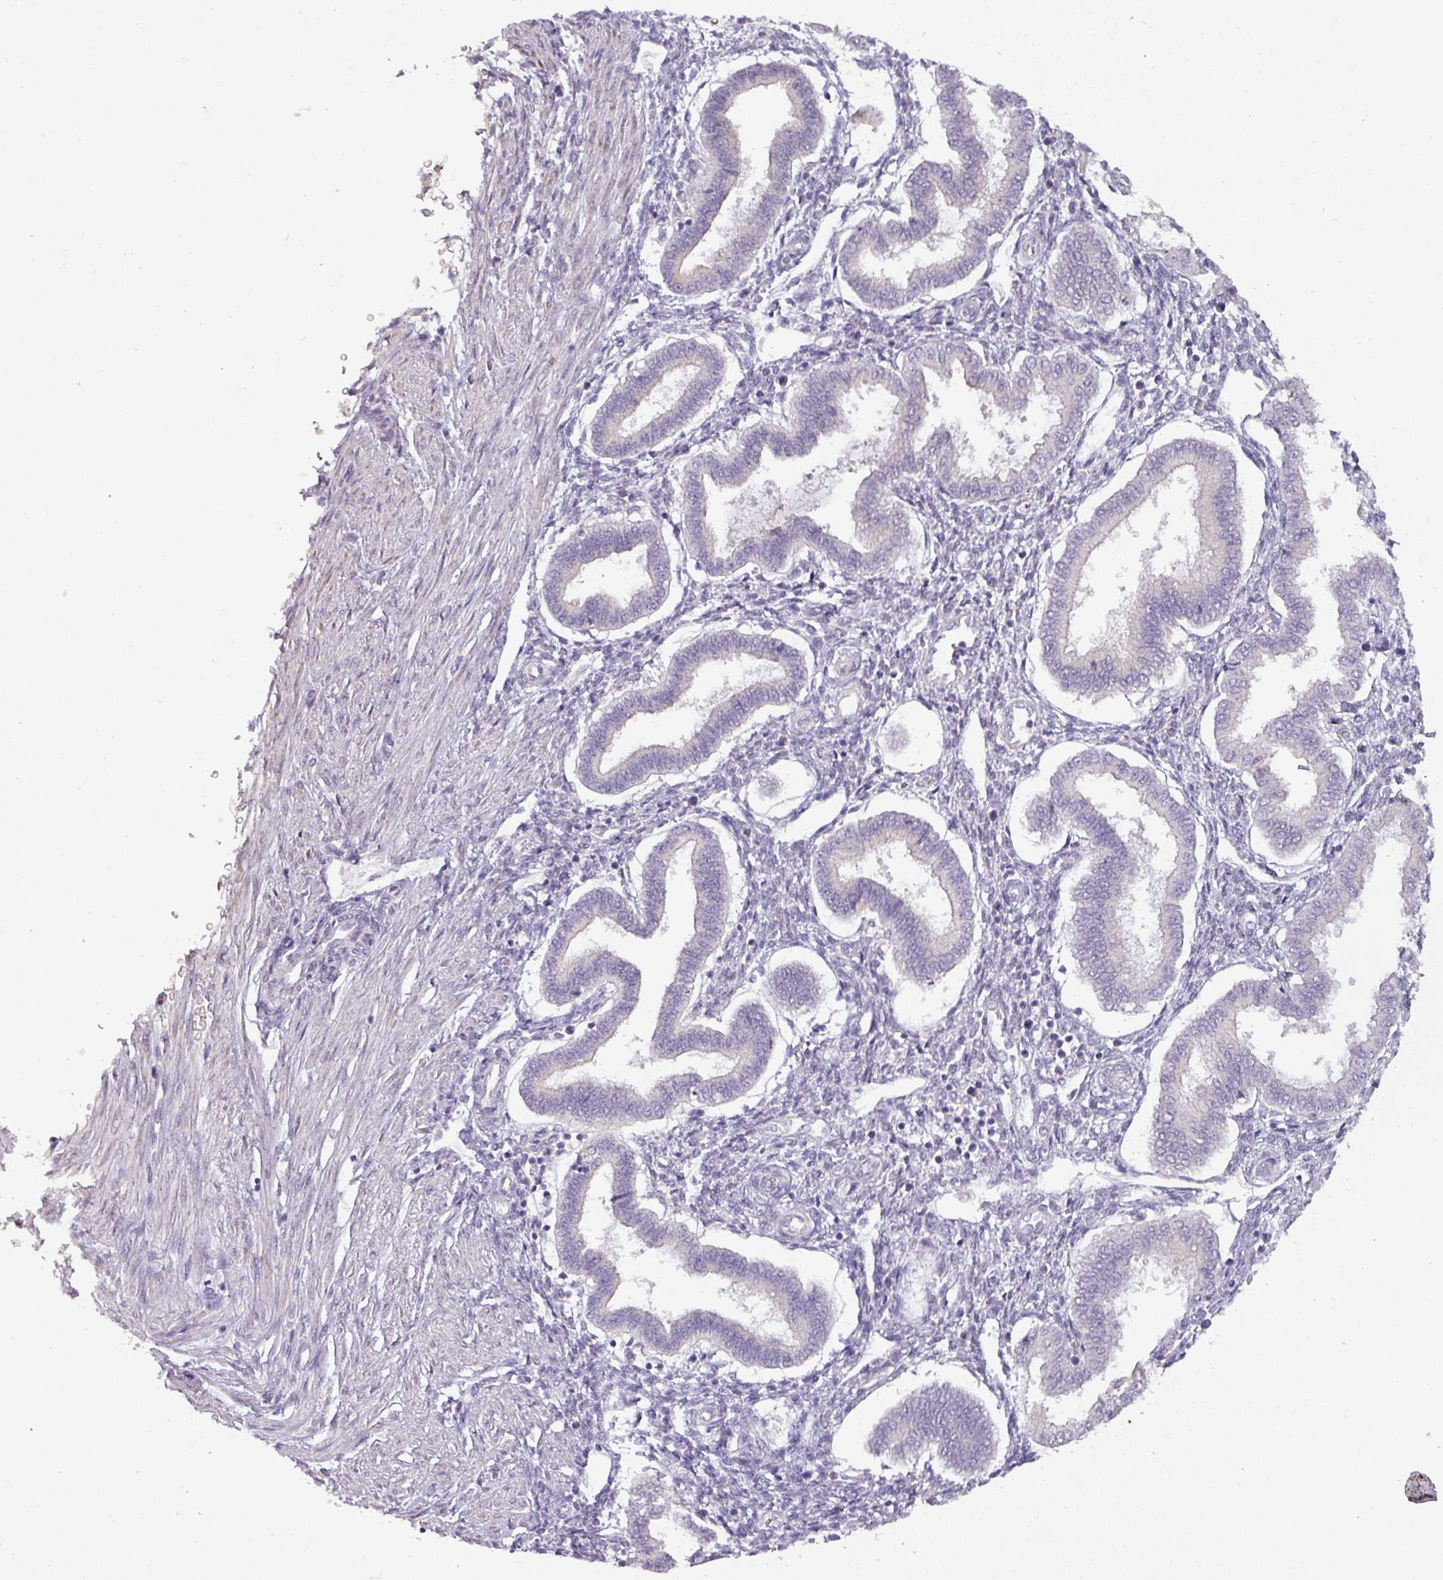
{"staining": {"intensity": "negative", "quantity": "none", "location": "none"}, "tissue": "endometrium", "cell_type": "Cells in endometrial stroma", "image_type": "normal", "snomed": [{"axis": "morphology", "description": "Normal tissue, NOS"}, {"axis": "topography", "description": "Endometrium"}], "caption": "Immunohistochemistry (IHC) of benign endometrium demonstrates no expression in cells in endometrial stroma.", "gene": "DRD5", "patient": {"sex": "female", "age": 24}}